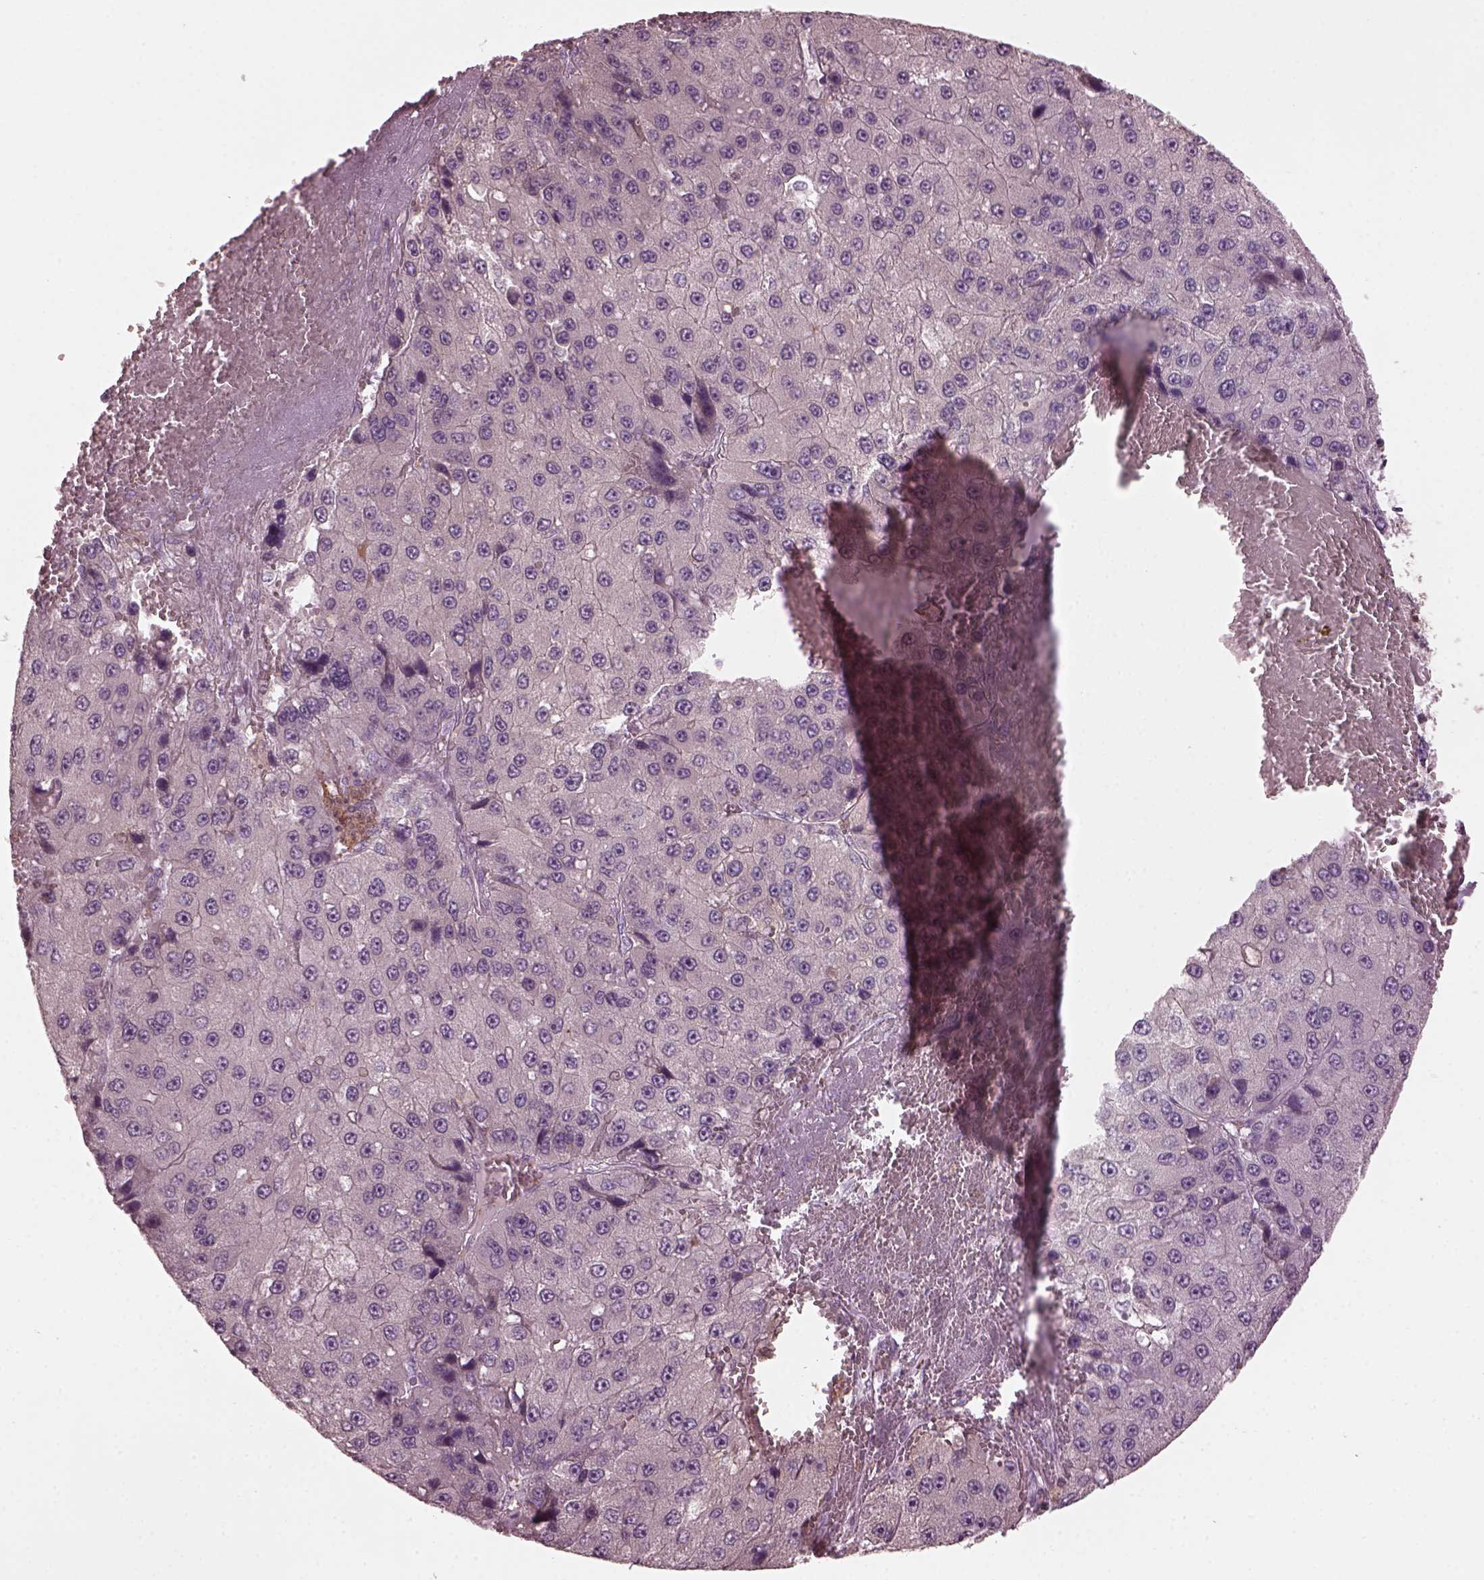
{"staining": {"intensity": "negative", "quantity": "none", "location": "none"}, "tissue": "liver cancer", "cell_type": "Tumor cells", "image_type": "cancer", "snomed": [{"axis": "morphology", "description": "Carcinoma, Hepatocellular, NOS"}, {"axis": "topography", "description": "Liver"}], "caption": "IHC photomicrograph of neoplastic tissue: human hepatocellular carcinoma (liver) stained with DAB (3,3'-diaminobenzidine) demonstrates no significant protein staining in tumor cells.", "gene": "PSTPIP2", "patient": {"sex": "female", "age": 73}}